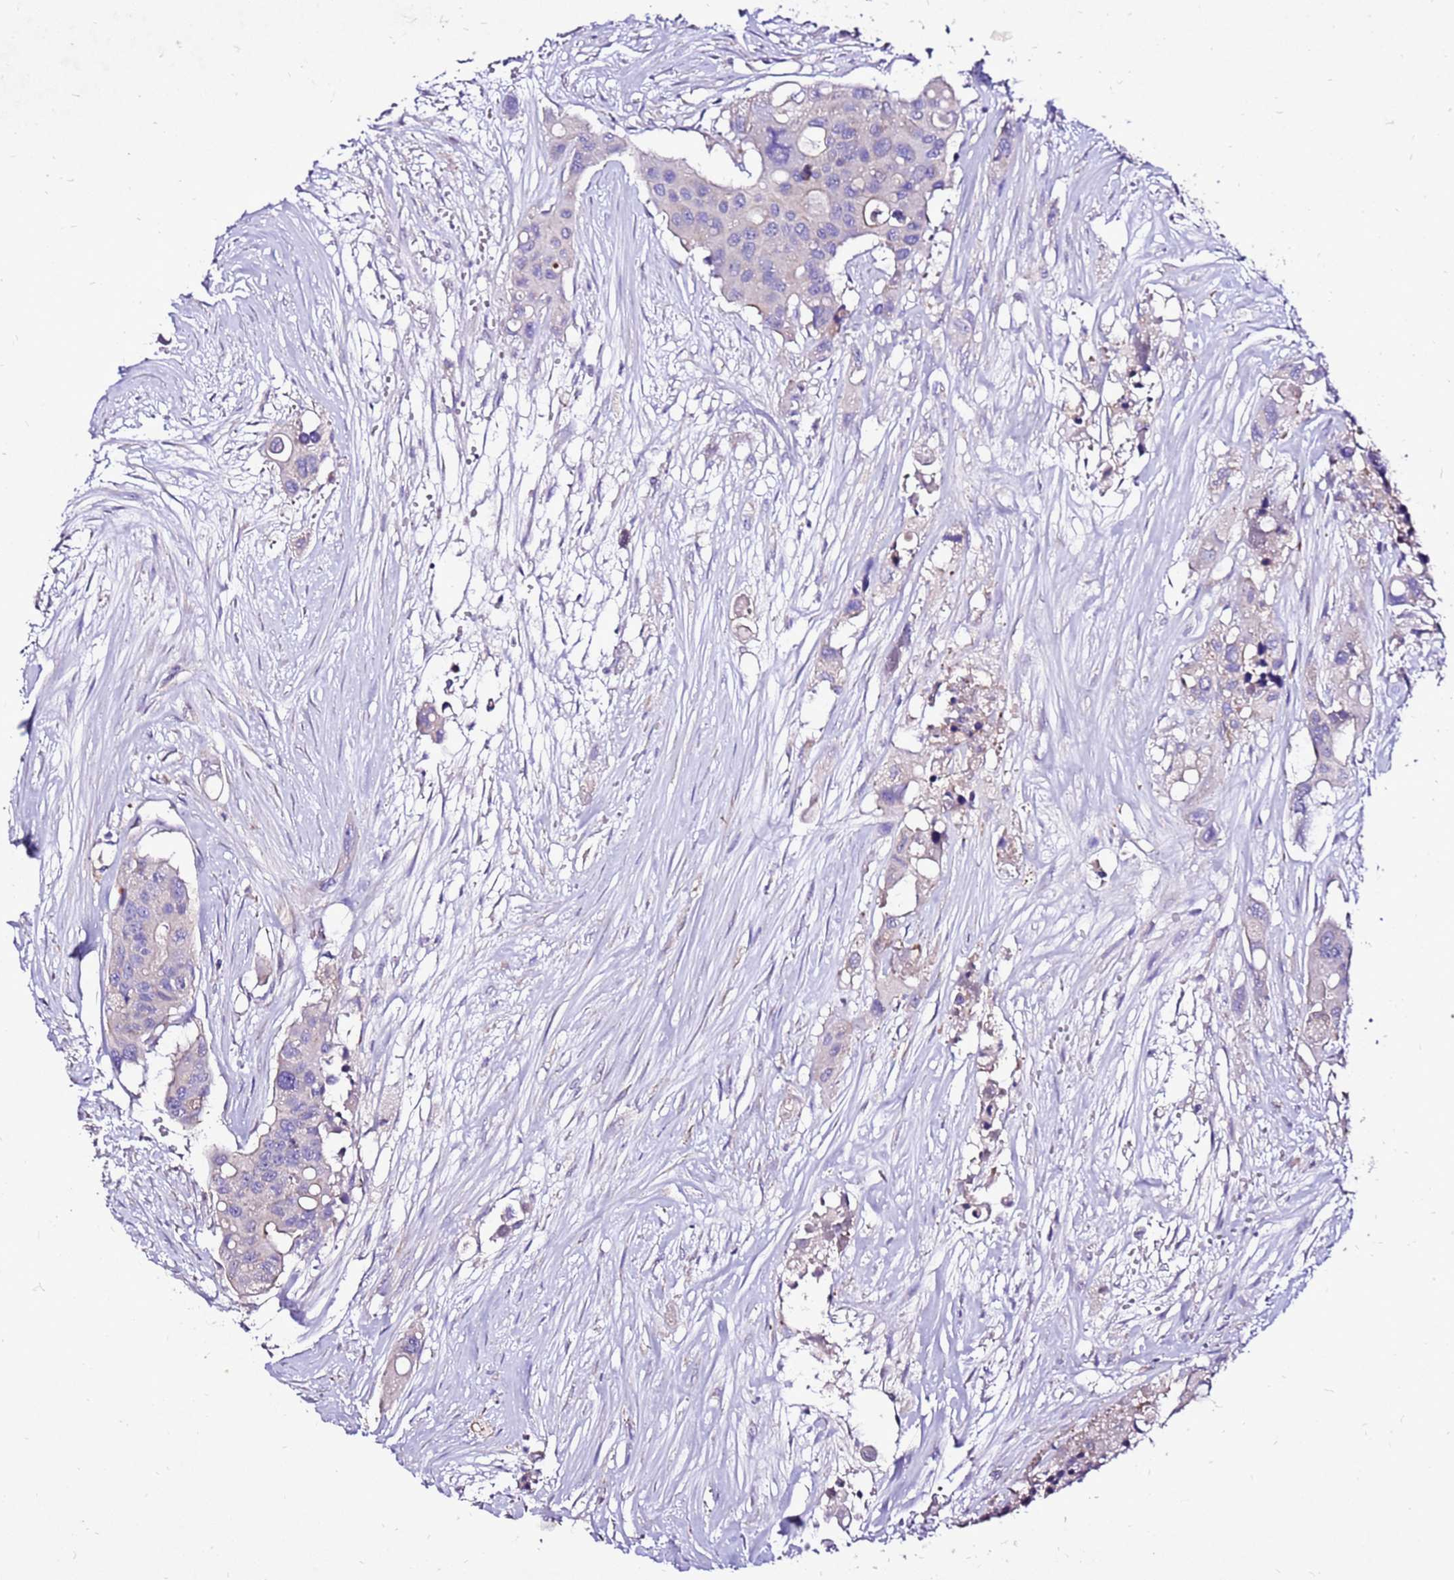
{"staining": {"intensity": "weak", "quantity": "<25%", "location": "cytoplasmic/membranous"}, "tissue": "colorectal cancer", "cell_type": "Tumor cells", "image_type": "cancer", "snomed": [{"axis": "morphology", "description": "Adenocarcinoma, NOS"}, {"axis": "topography", "description": "Colon"}], "caption": "This photomicrograph is of colorectal cancer stained with immunohistochemistry (IHC) to label a protein in brown with the nuclei are counter-stained blue. There is no expression in tumor cells. (DAB (3,3'-diaminobenzidine) immunohistochemistry with hematoxylin counter stain).", "gene": "TMEM106C", "patient": {"sex": "male", "age": 77}}